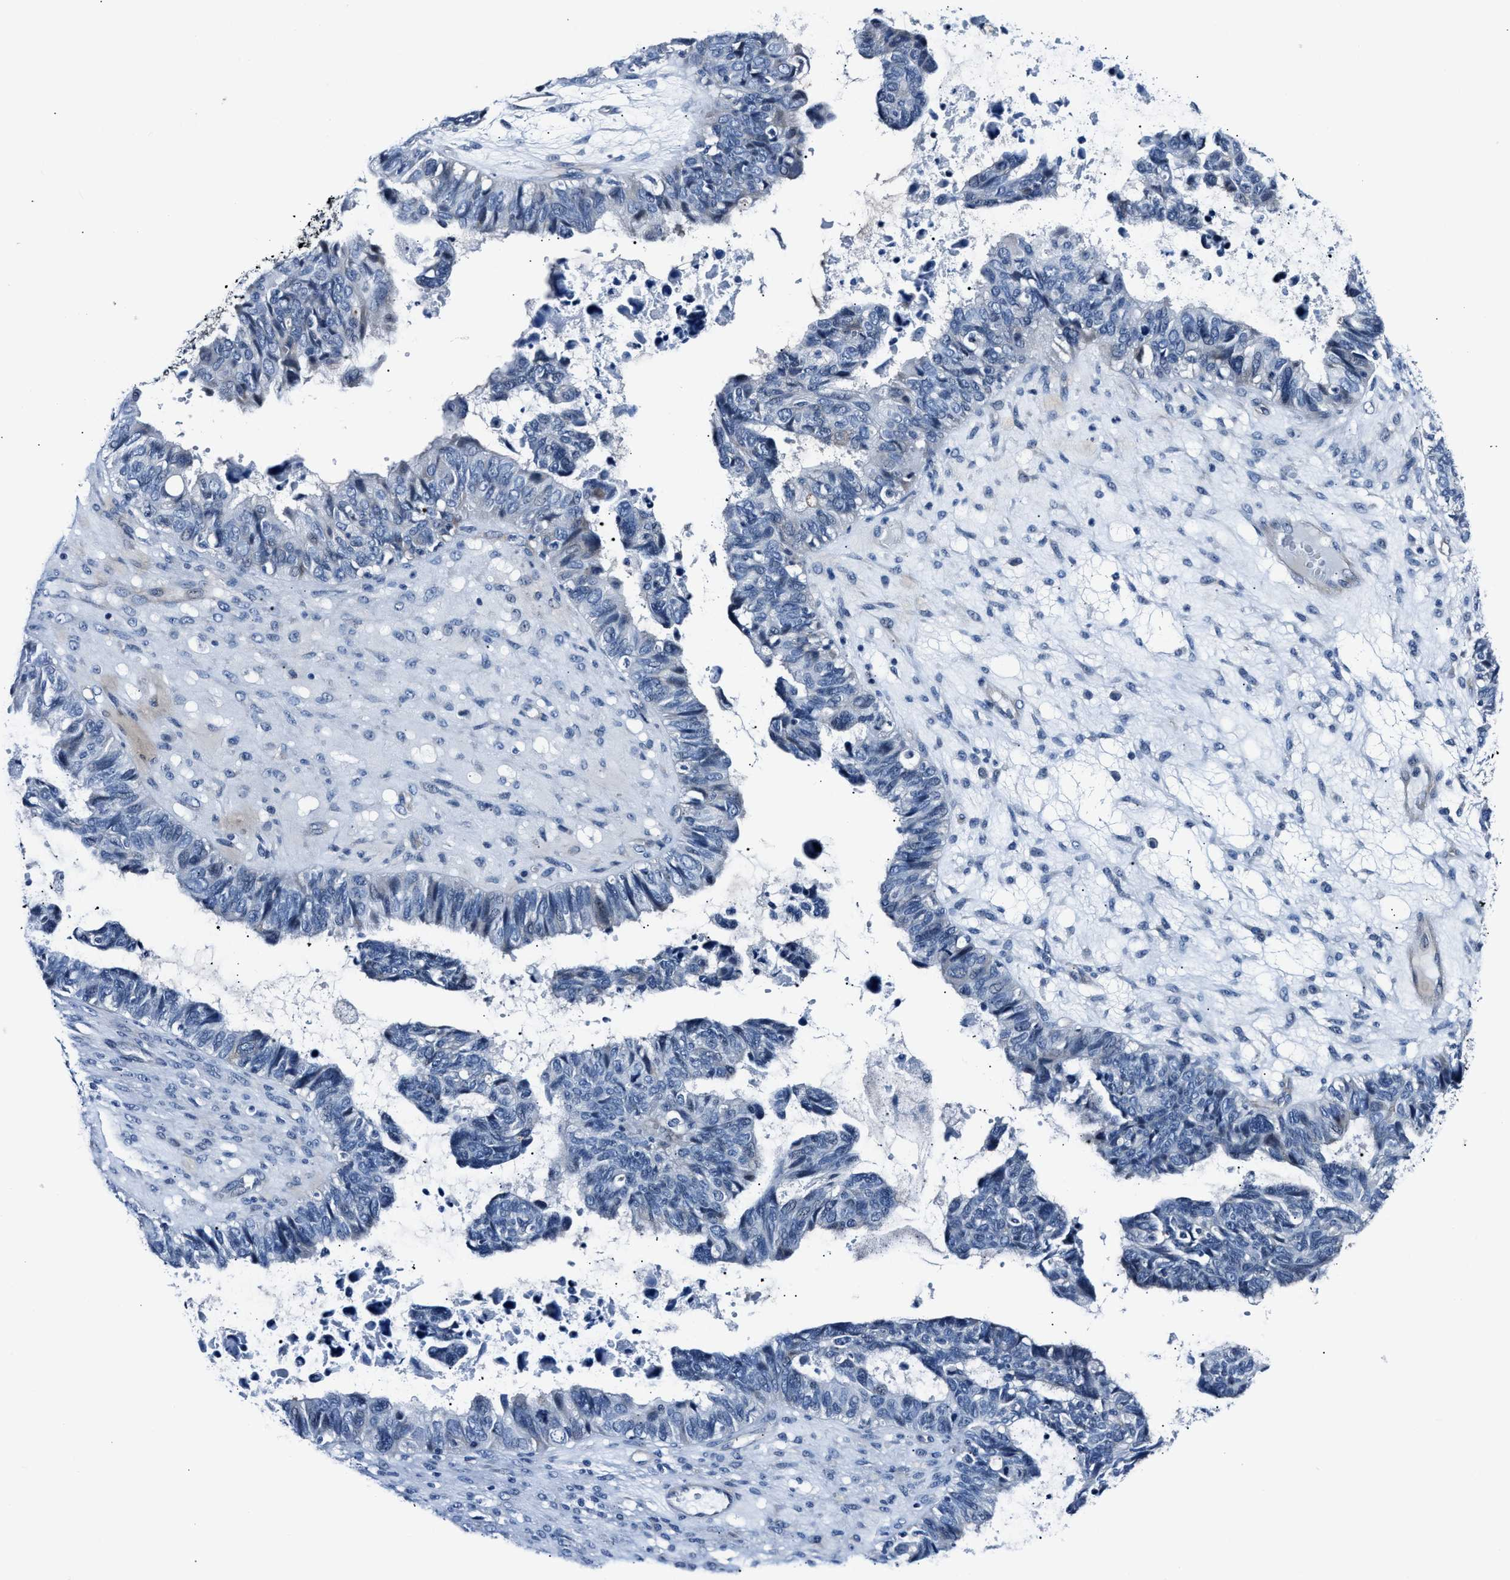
{"staining": {"intensity": "negative", "quantity": "none", "location": "none"}, "tissue": "ovarian cancer", "cell_type": "Tumor cells", "image_type": "cancer", "snomed": [{"axis": "morphology", "description": "Cystadenocarcinoma, serous, NOS"}, {"axis": "topography", "description": "Ovary"}], "caption": "Immunohistochemistry (IHC) of human ovarian cancer (serous cystadenocarcinoma) exhibits no positivity in tumor cells. The staining was performed using DAB to visualize the protein expression in brown, while the nuclei were stained in blue with hematoxylin (Magnification: 20x).", "gene": "MPDZ", "patient": {"sex": "female", "age": 79}}